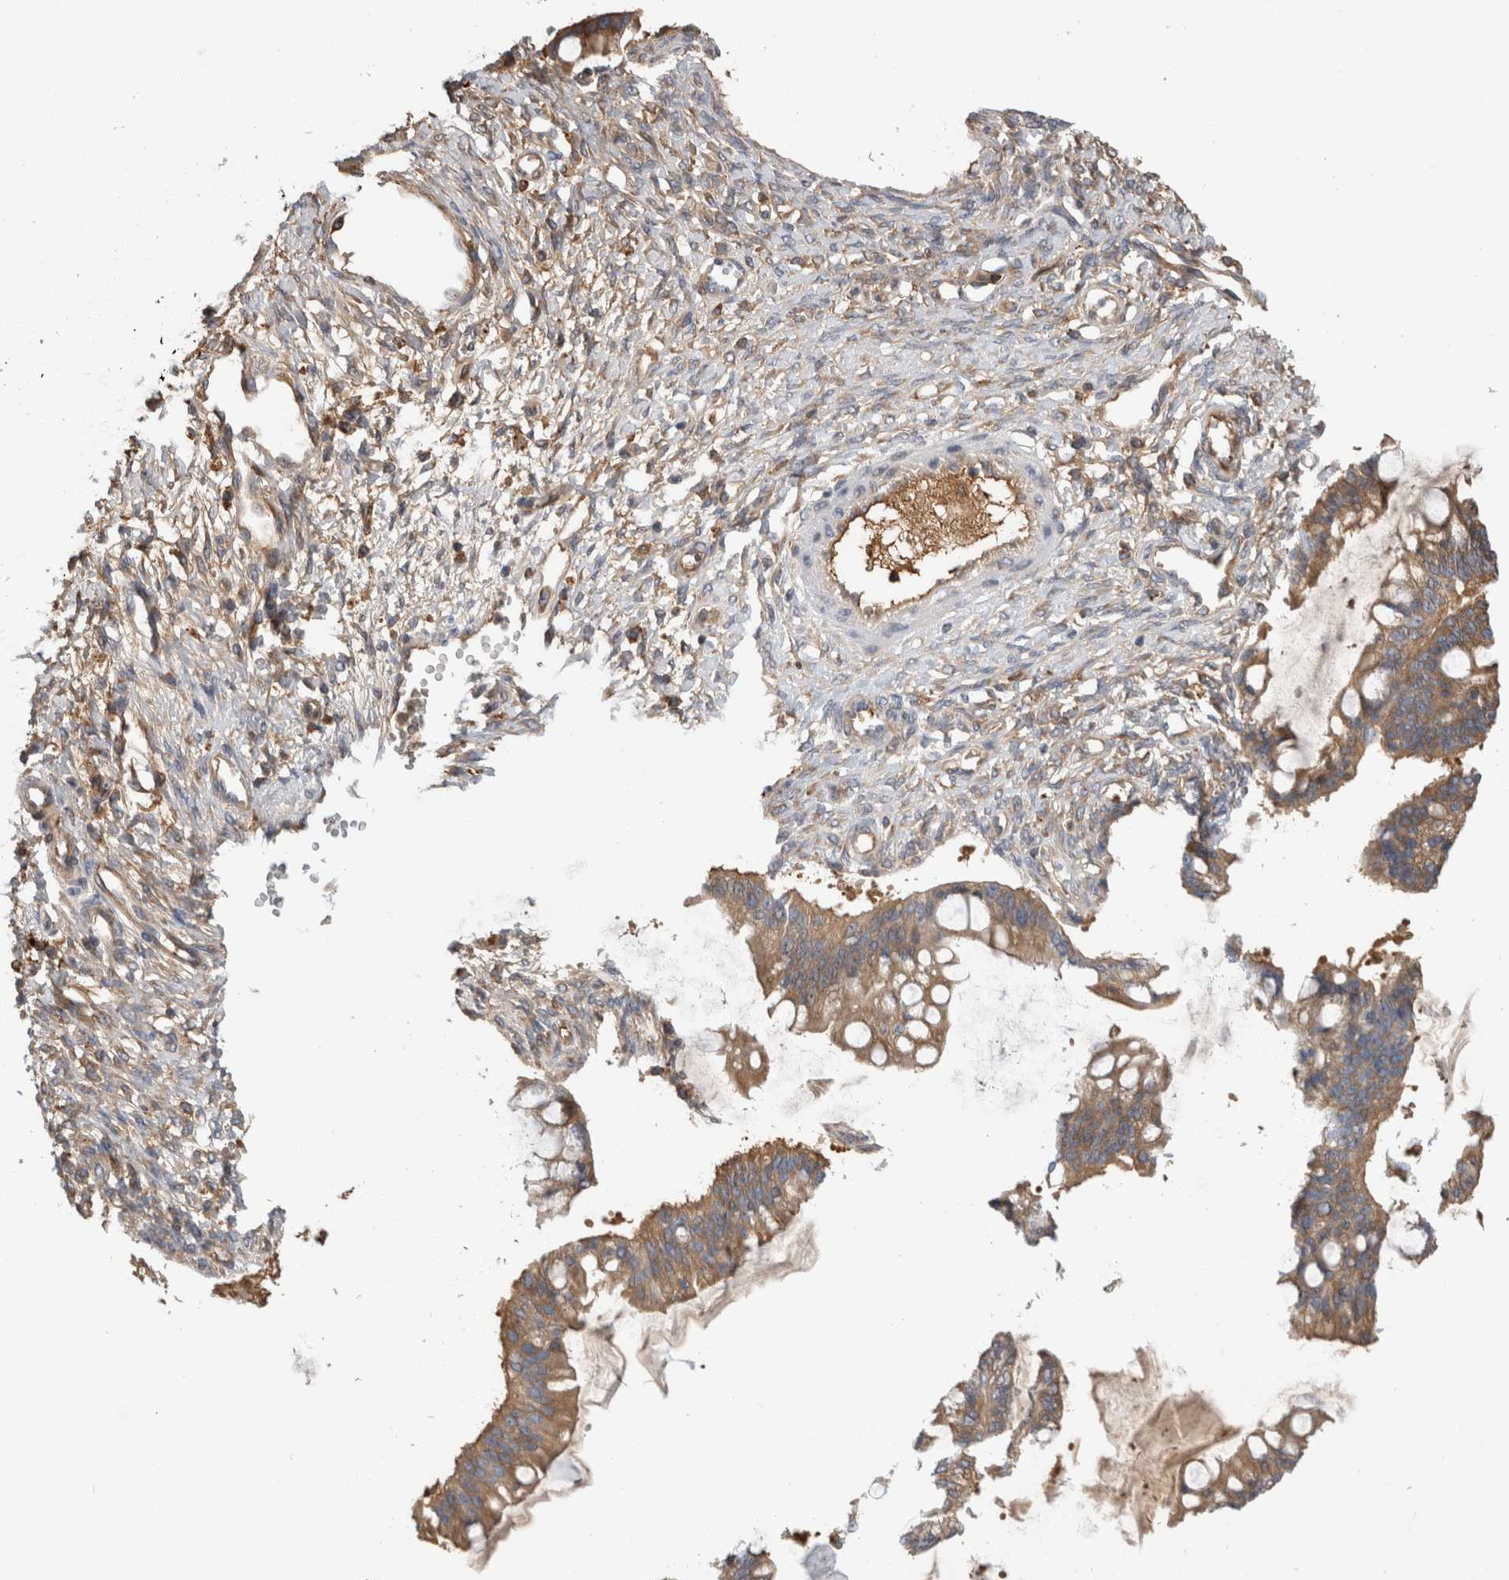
{"staining": {"intensity": "moderate", "quantity": ">75%", "location": "cytoplasmic/membranous"}, "tissue": "ovarian cancer", "cell_type": "Tumor cells", "image_type": "cancer", "snomed": [{"axis": "morphology", "description": "Cystadenocarcinoma, mucinous, NOS"}, {"axis": "topography", "description": "Ovary"}], "caption": "Protein analysis of ovarian mucinous cystadenocarcinoma tissue shows moderate cytoplasmic/membranous expression in about >75% of tumor cells.", "gene": "TBCE", "patient": {"sex": "female", "age": 73}}